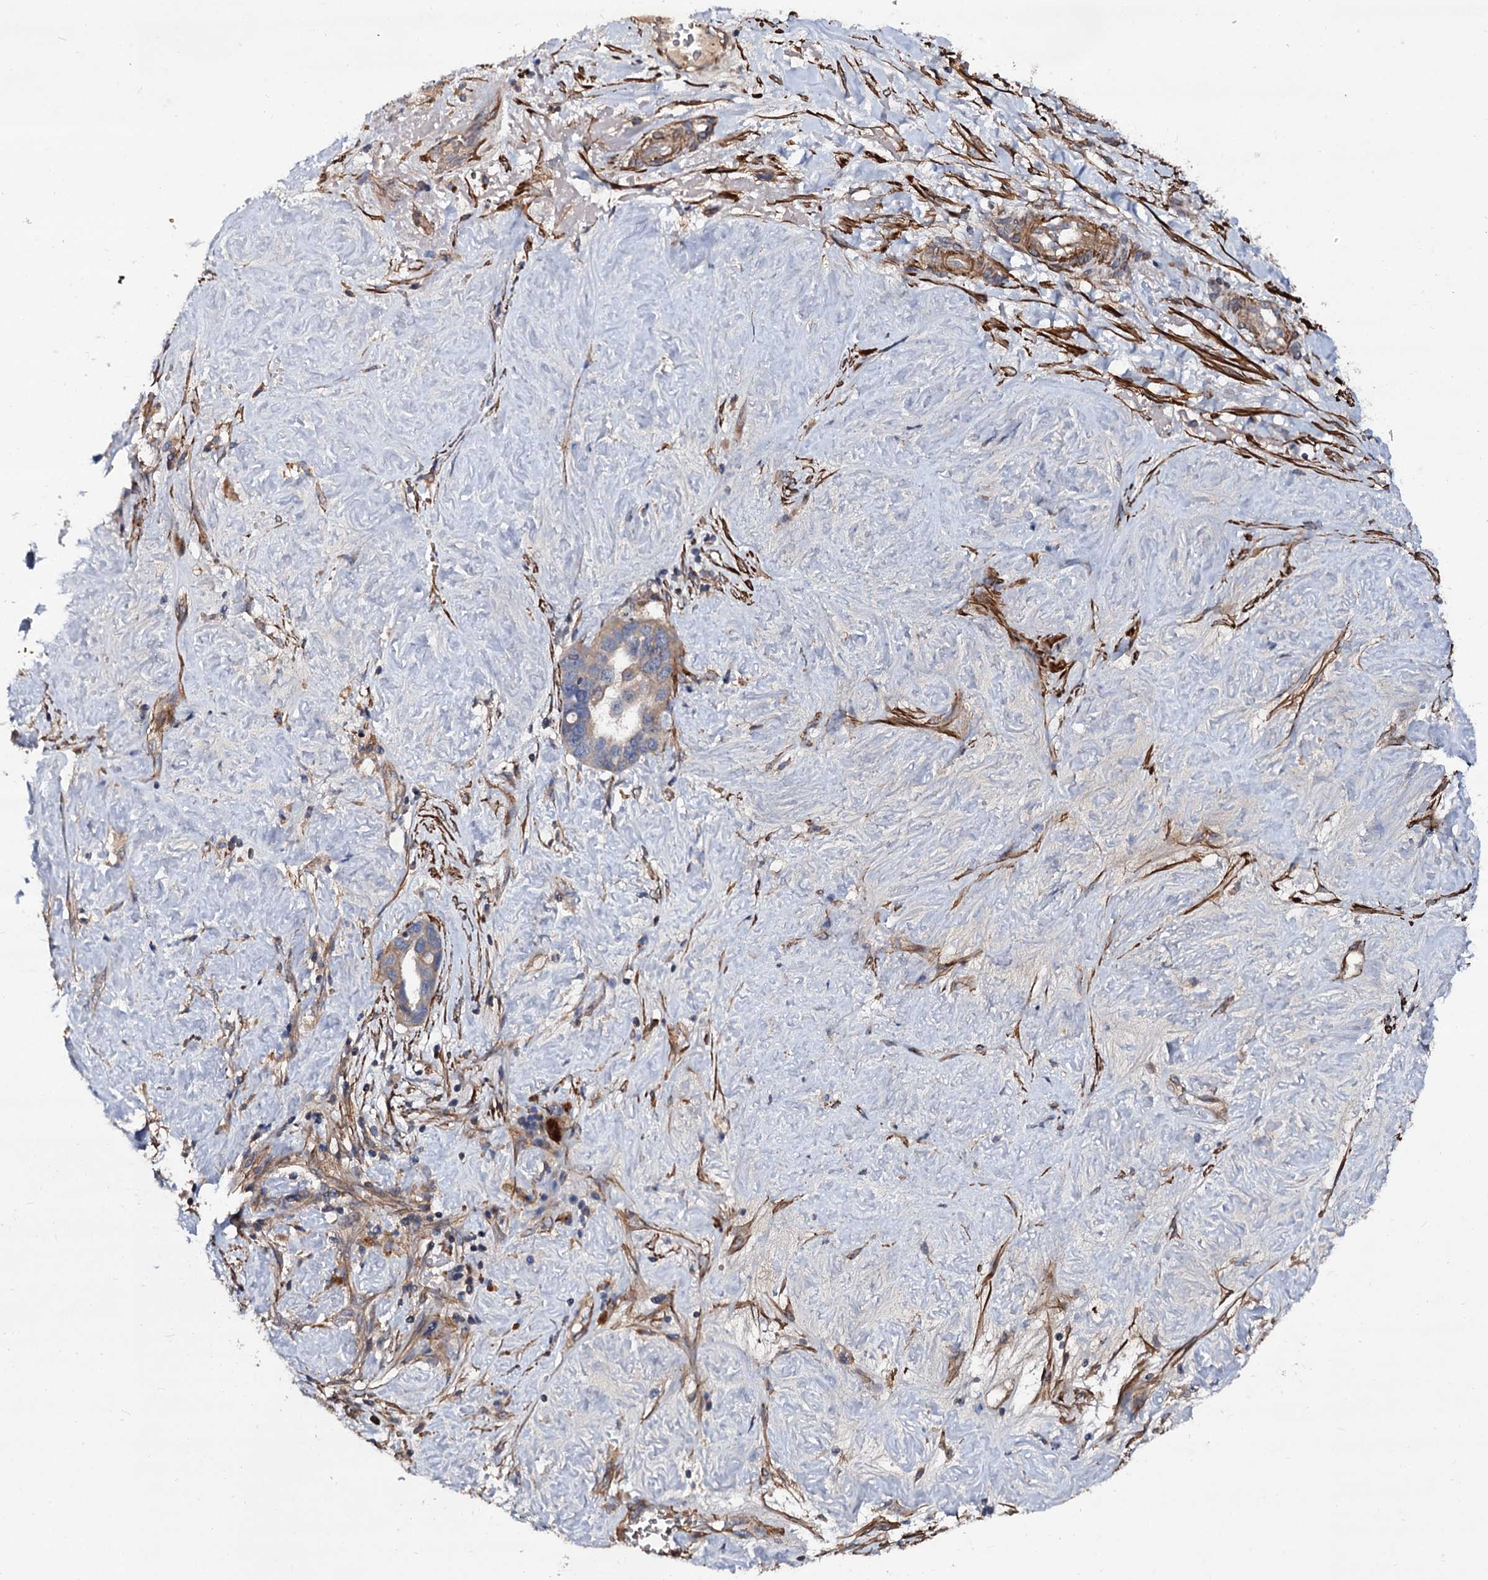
{"staining": {"intensity": "moderate", "quantity": "<25%", "location": "cytoplasmic/membranous"}, "tissue": "ovarian cancer", "cell_type": "Tumor cells", "image_type": "cancer", "snomed": [{"axis": "morphology", "description": "Cystadenocarcinoma, serous, NOS"}, {"axis": "topography", "description": "Ovary"}], "caption": "About <25% of tumor cells in serous cystadenocarcinoma (ovarian) exhibit moderate cytoplasmic/membranous protein positivity as visualized by brown immunohistochemical staining.", "gene": "ISM2", "patient": {"sex": "female", "age": 54}}